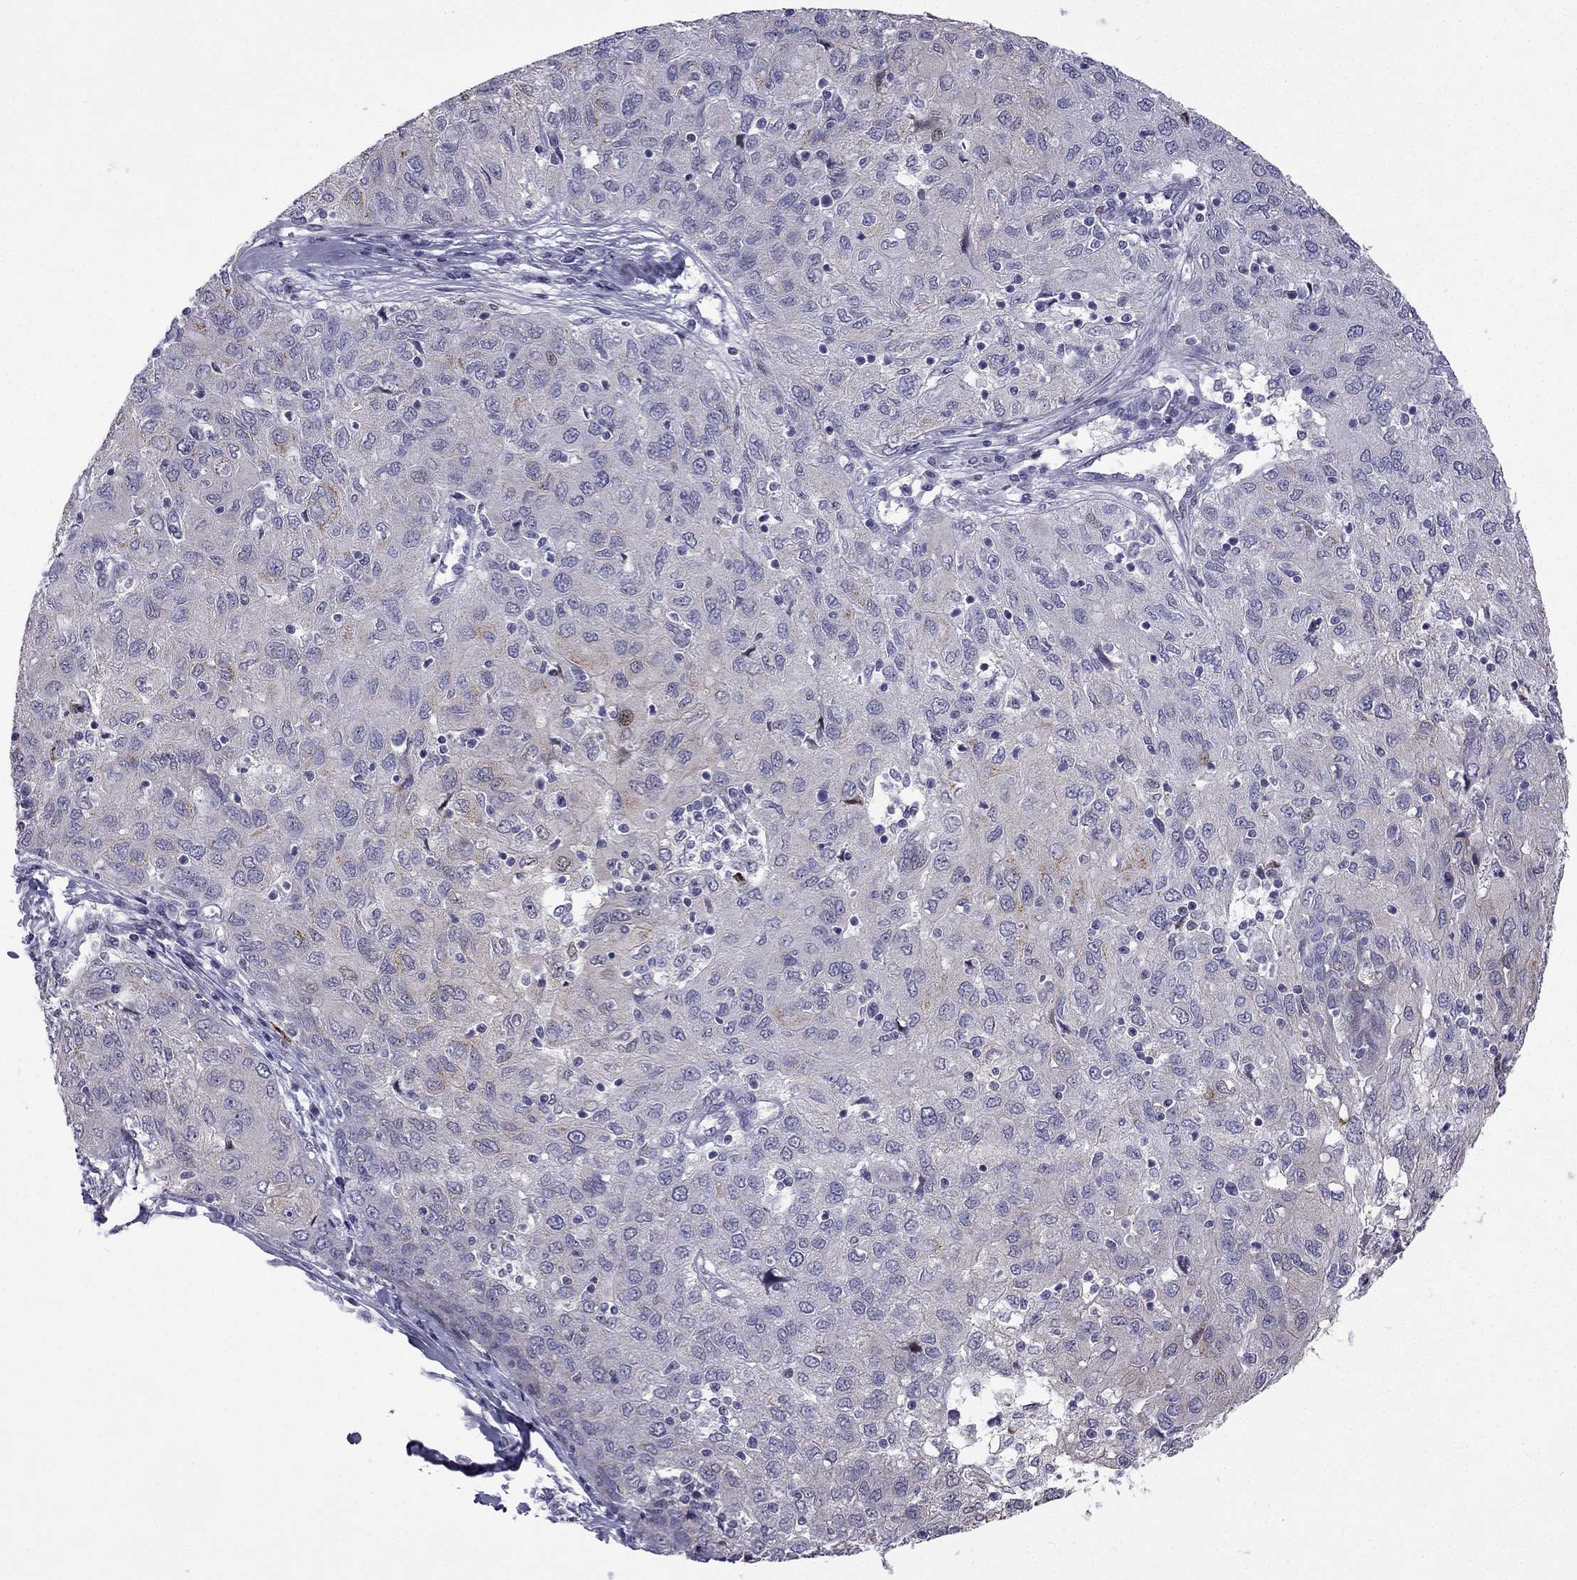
{"staining": {"intensity": "weak", "quantity": "<25%", "location": "cytoplasmic/membranous"}, "tissue": "ovarian cancer", "cell_type": "Tumor cells", "image_type": "cancer", "snomed": [{"axis": "morphology", "description": "Carcinoma, endometroid"}, {"axis": "topography", "description": "Ovary"}], "caption": "This is an immunohistochemistry histopathology image of ovarian cancer (endometroid carcinoma). There is no staining in tumor cells.", "gene": "CFAP70", "patient": {"sex": "female", "age": 50}}